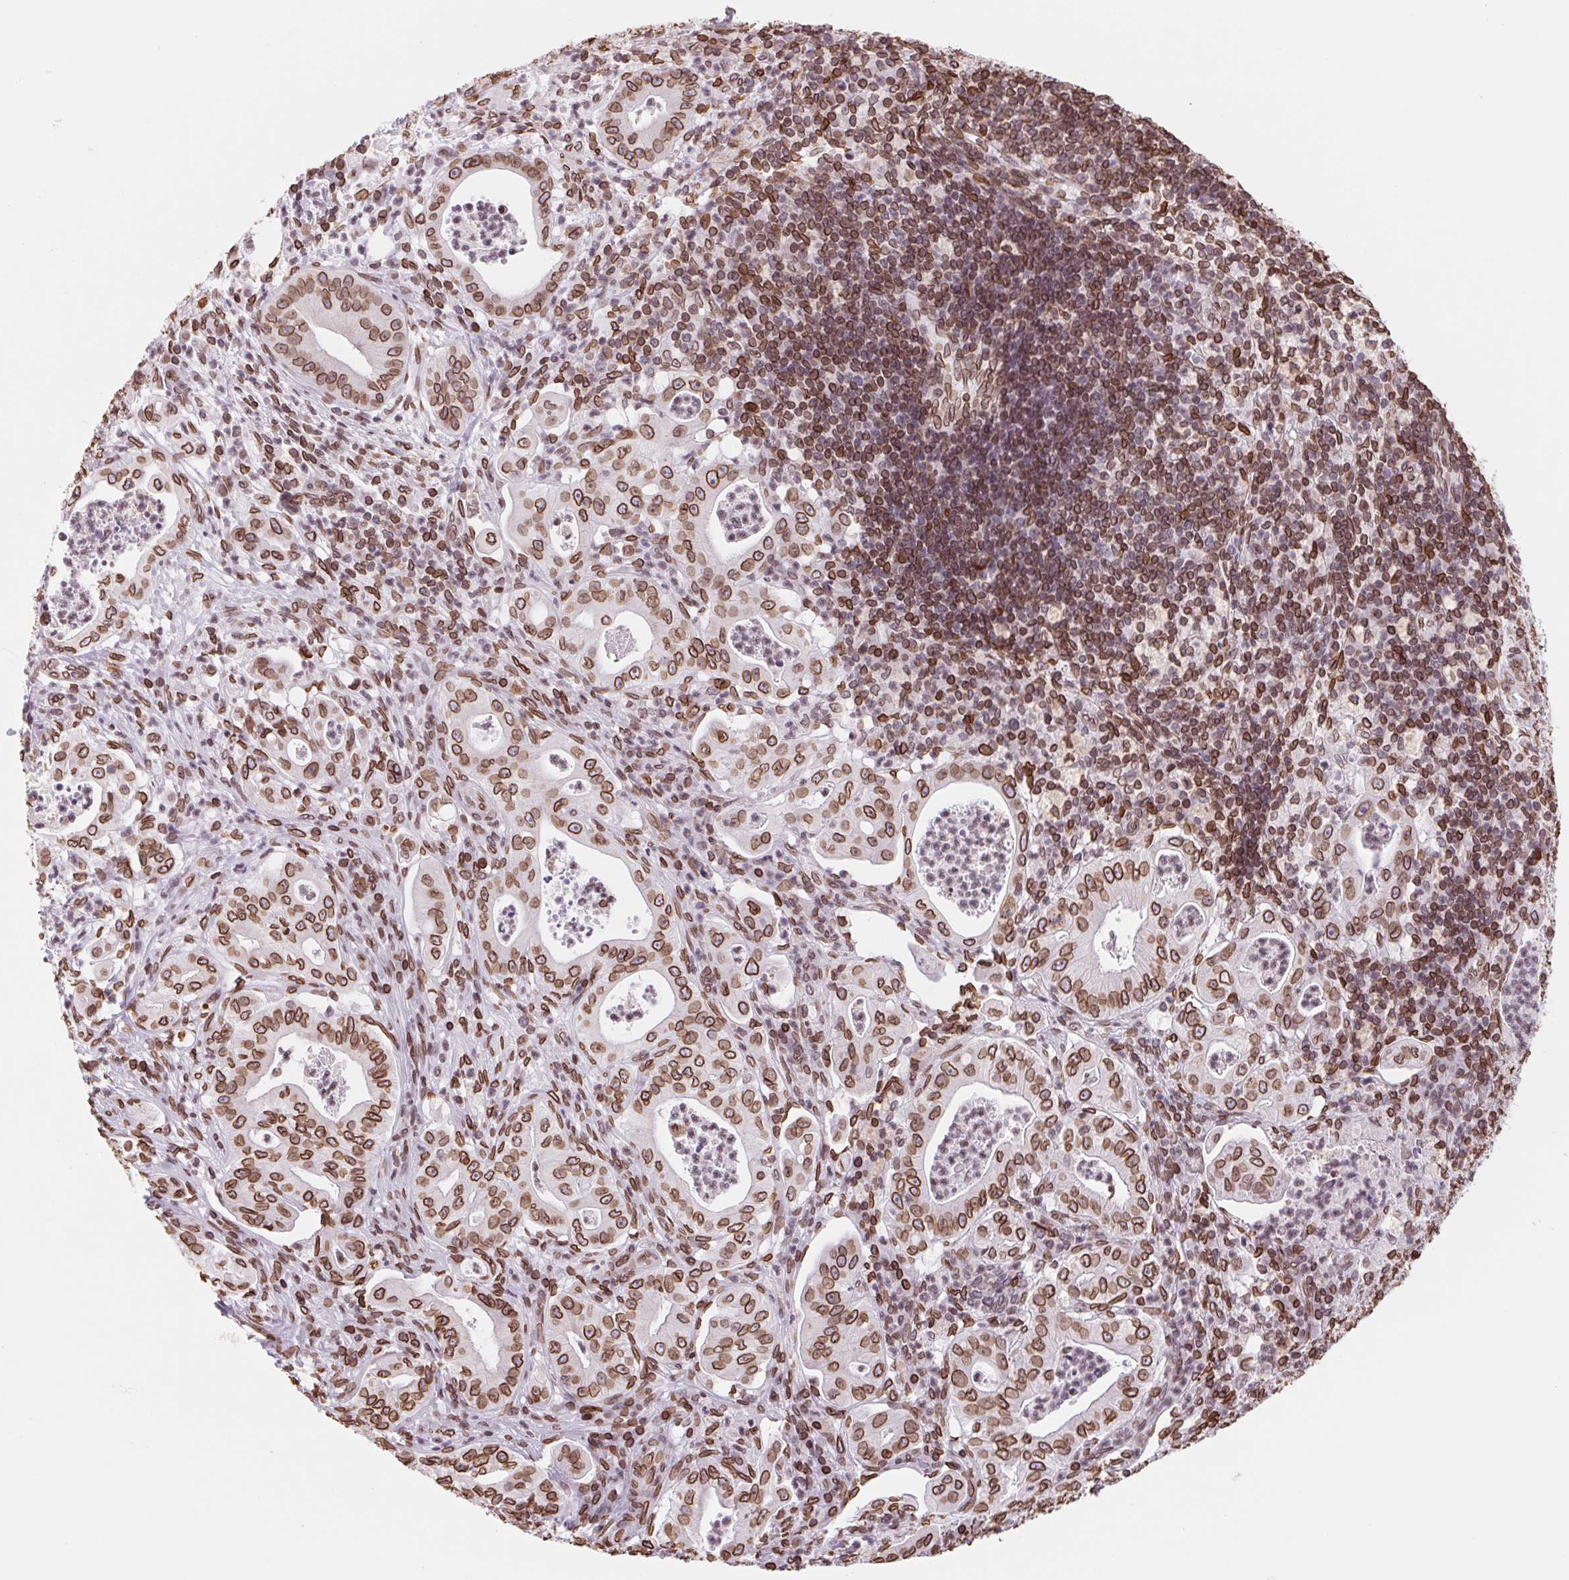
{"staining": {"intensity": "strong", "quantity": ">75%", "location": "cytoplasmic/membranous,nuclear"}, "tissue": "pancreatic cancer", "cell_type": "Tumor cells", "image_type": "cancer", "snomed": [{"axis": "morphology", "description": "Adenocarcinoma, NOS"}, {"axis": "topography", "description": "Pancreas"}], "caption": "Protein expression by immunohistochemistry shows strong cytoplasmic/membranous and nuclear expression in about >75% of tumor cells in pancreatic adenocarcinoma. The staining was performed using DAB to visualize the protein expression in brown, while the nuclei were stained in blue with hematoxylin (Magnification: 20x).", "gene": "LMNB2", "patient": {"sex": "male", "age": 71}}